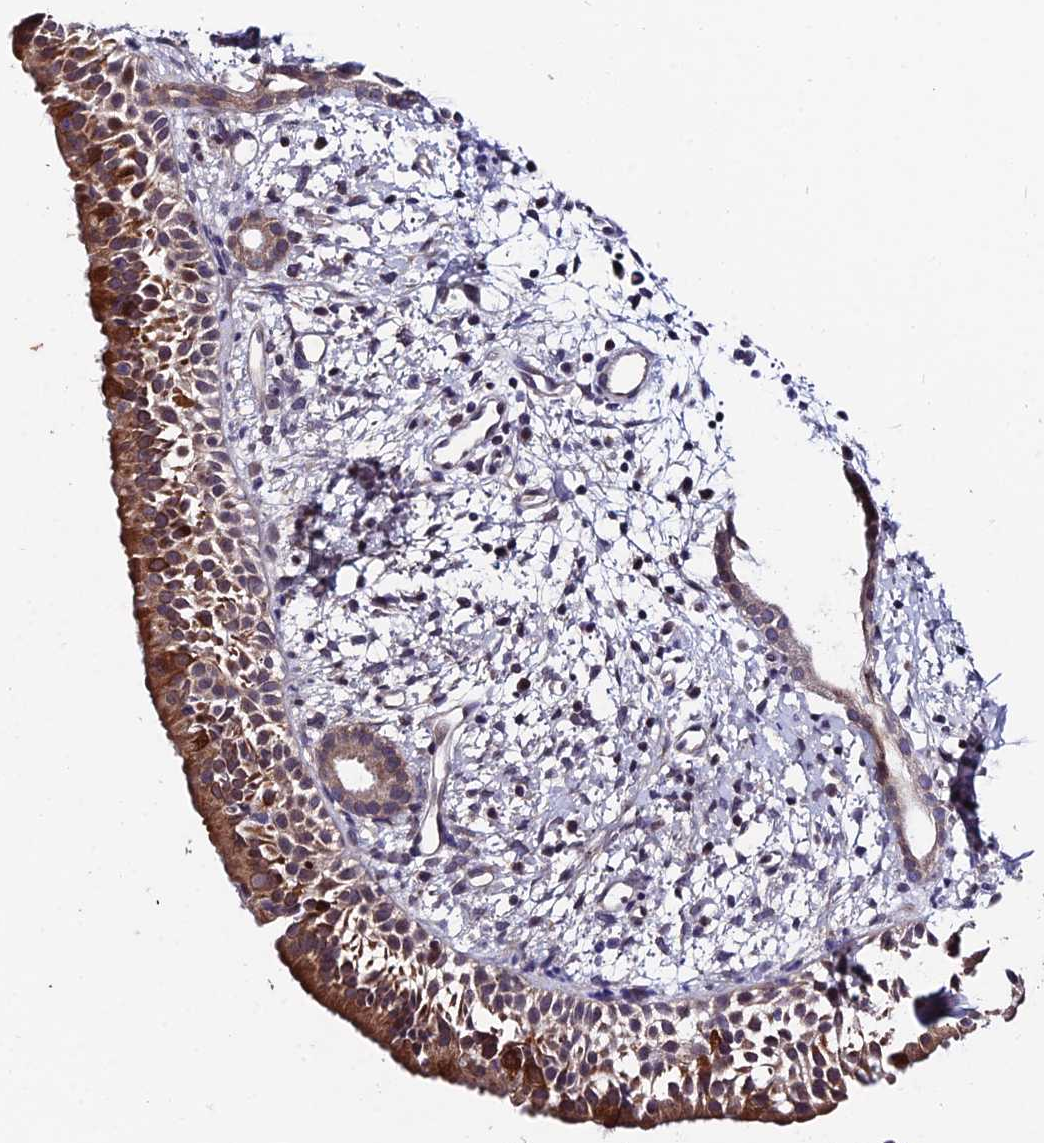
{"staining": {"intensity": "strong", "quantity": ">75%", "location": "cytoplasmic/membranous"}, "tissue": "nasopharynx", "cell_type": "Respiratory epithelial cells", "image_type": "normal", "snomed": [{"axis": "morphology", "description": "Normal tissue, NOS"}, {"axis": "topography", "description": "Nasopharynx"}], "caption": "High-magnification brightfield microscopy of benign nasopharynx stained with DAB (3,3'-diaminobenzidine) (brown) and counterstained with hematoxylin (blue). respiratory epithelial cells exhibit strong cytoplasmic/membranous expression is appreciated in about>75% of cells.", "gene": "INPP4A", "patient": {"sex": "male", "age": 22}}